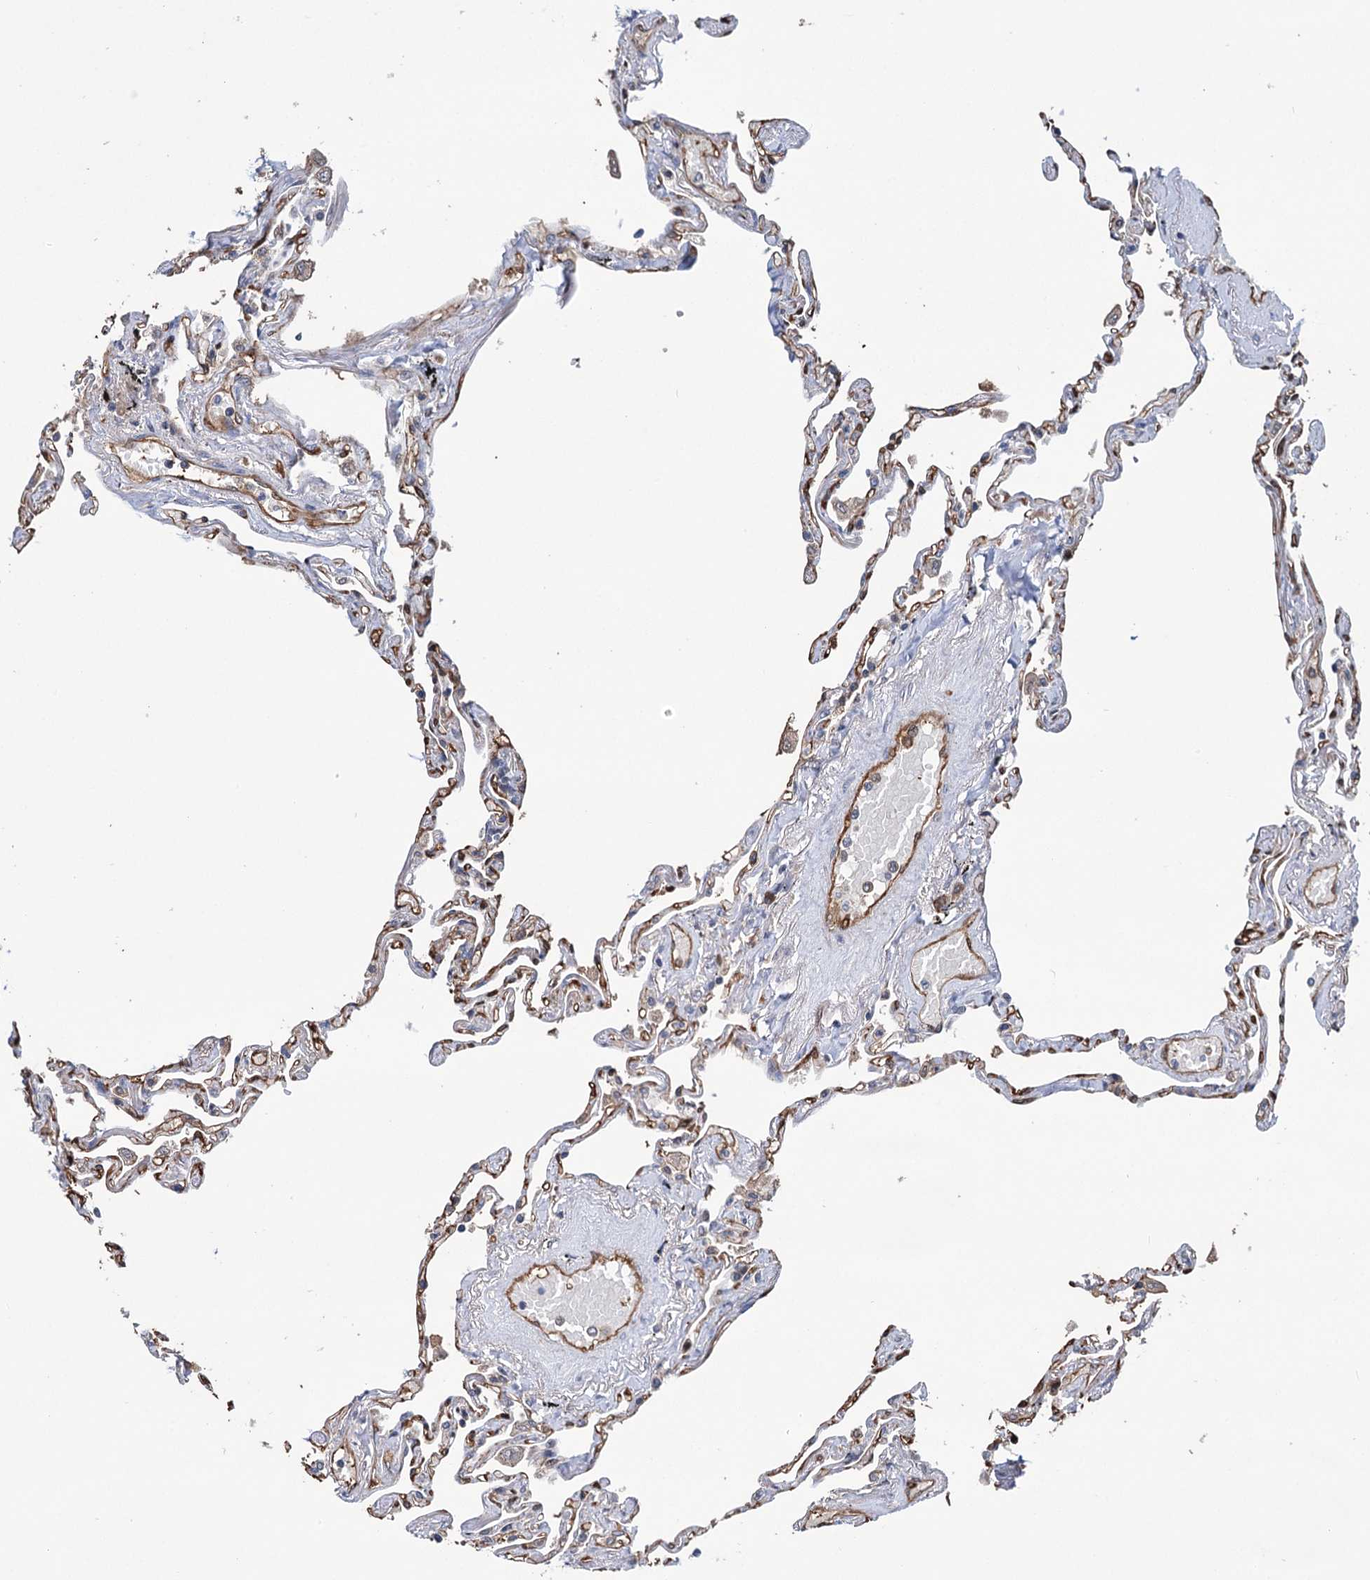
{"staining": {"intensity": "weak", "quantity": "25%-75%", "location": "cytoplasmic/membranous"}, "tissue": "lung", "cell_type": "Alveolar cells", "image_type": "normal", "snomed": [{"axis": "morphology", "description": "Normal tissue, NOS"}, {"axis": "topography", "description": "Lung"}], "caption": "Protein analysis of unremarkable lung displays weak cytoplasmic/membranous expression in about 25%-75% of alveolar cells. (DAB IHC, brown staining for protein, blue staining for nuclei).", "gene": "NCAPD2", "patient": {"sex": "female", "age": 67}}